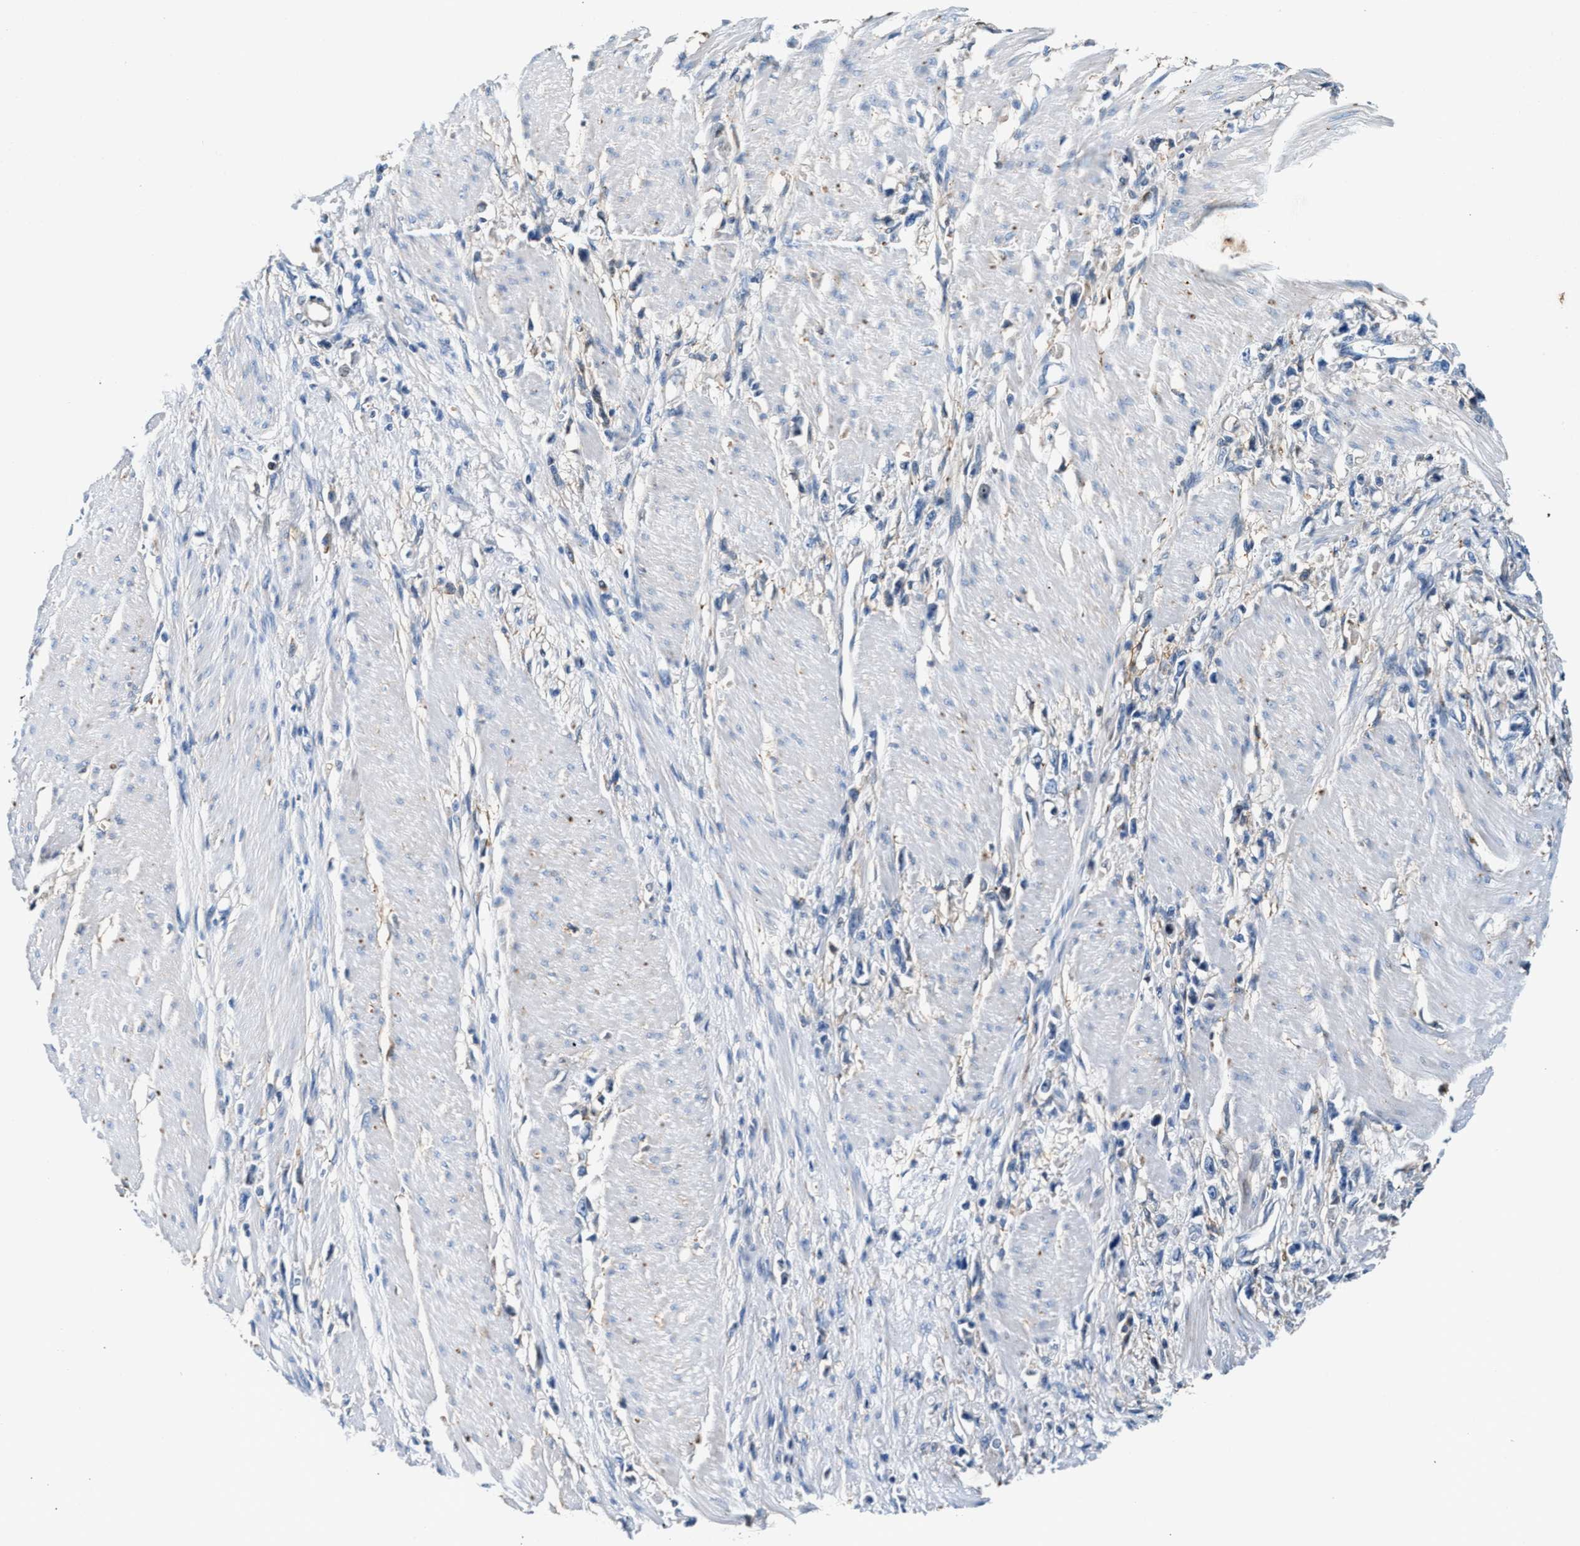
{"staining": {"intensity": "negative", "quantity": "none", "location": "none"}, "tissue": "stomach cancer", "cell_type": "Tumor cells", "image_type": "cancer", "snomed": [{"axis": "morphology", "description": "Adenocarcinoma, NOS"}, {"axis": "topography", "description": "Stomach"}], "caption": "Protein analysis of stomach cancer (adenocarcinoma) shows no significant expression in tumor cells.", "gene": "SLFN11", "patient": {"sex": "female", "age": 59}}